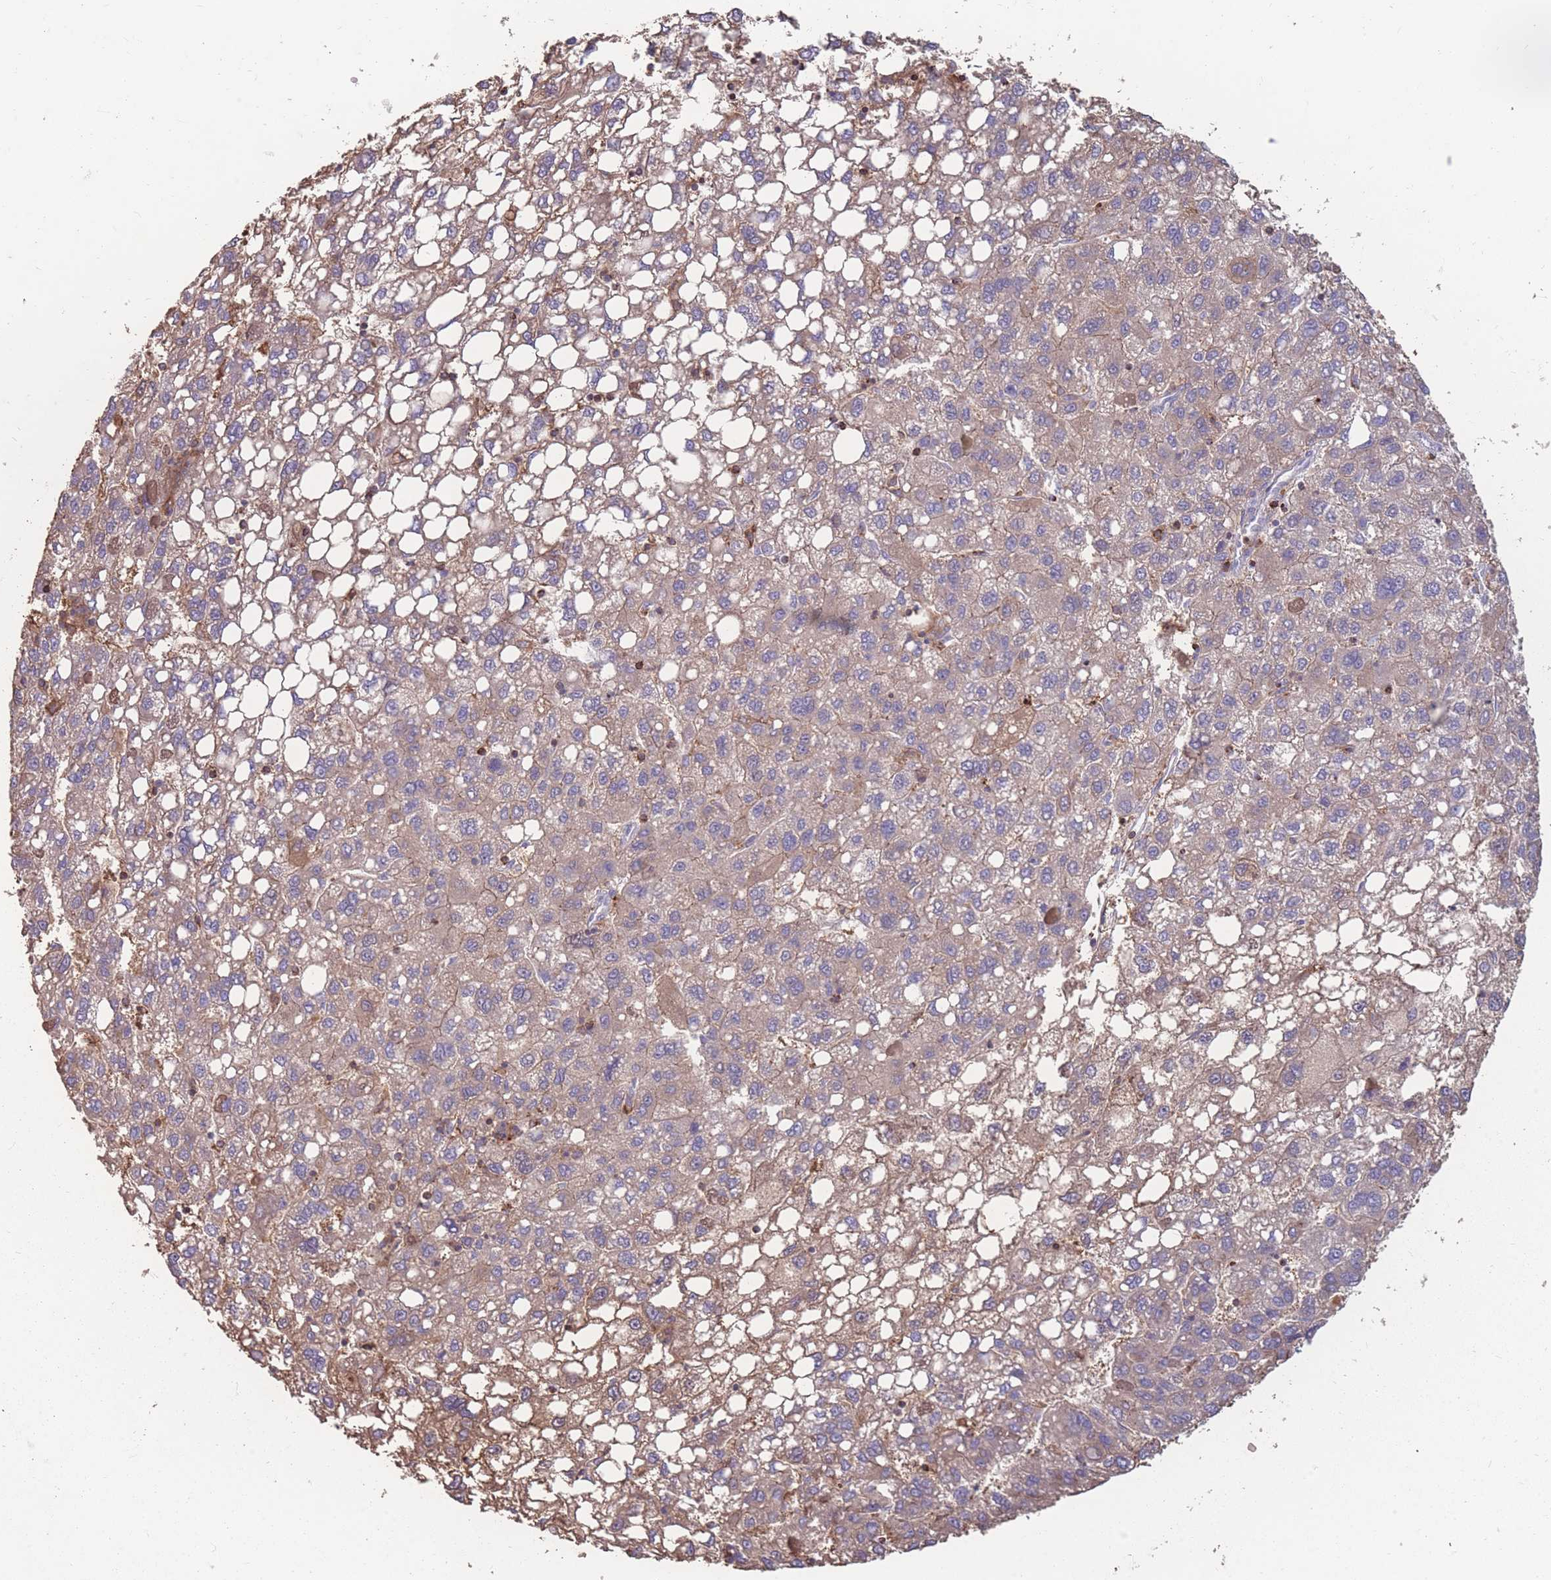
{"staining": {"intensity": "moderate", "quantity": ">75%", "location": "cytoplasmic/membranous"}, "tissue": "liver cancer", "cell_type": "Tumor cells", "image_type": "cancer", "snomed": [{"axis": "morphology", "description": "Carcinoma, Hepatocellular, NOS"}, {"axis": "topography", "description": "Liver"}], "caption": "Protein staining demonstrates moderate cytoplasmic/membranous positivity in about >75% of tumor cells in liver cancer (hepatocellular carcinoma). (DAB IHC with brightfield microscopy, high magnification).", "gene": "CD33", "patient": {"sex": "female", "age": 82}}